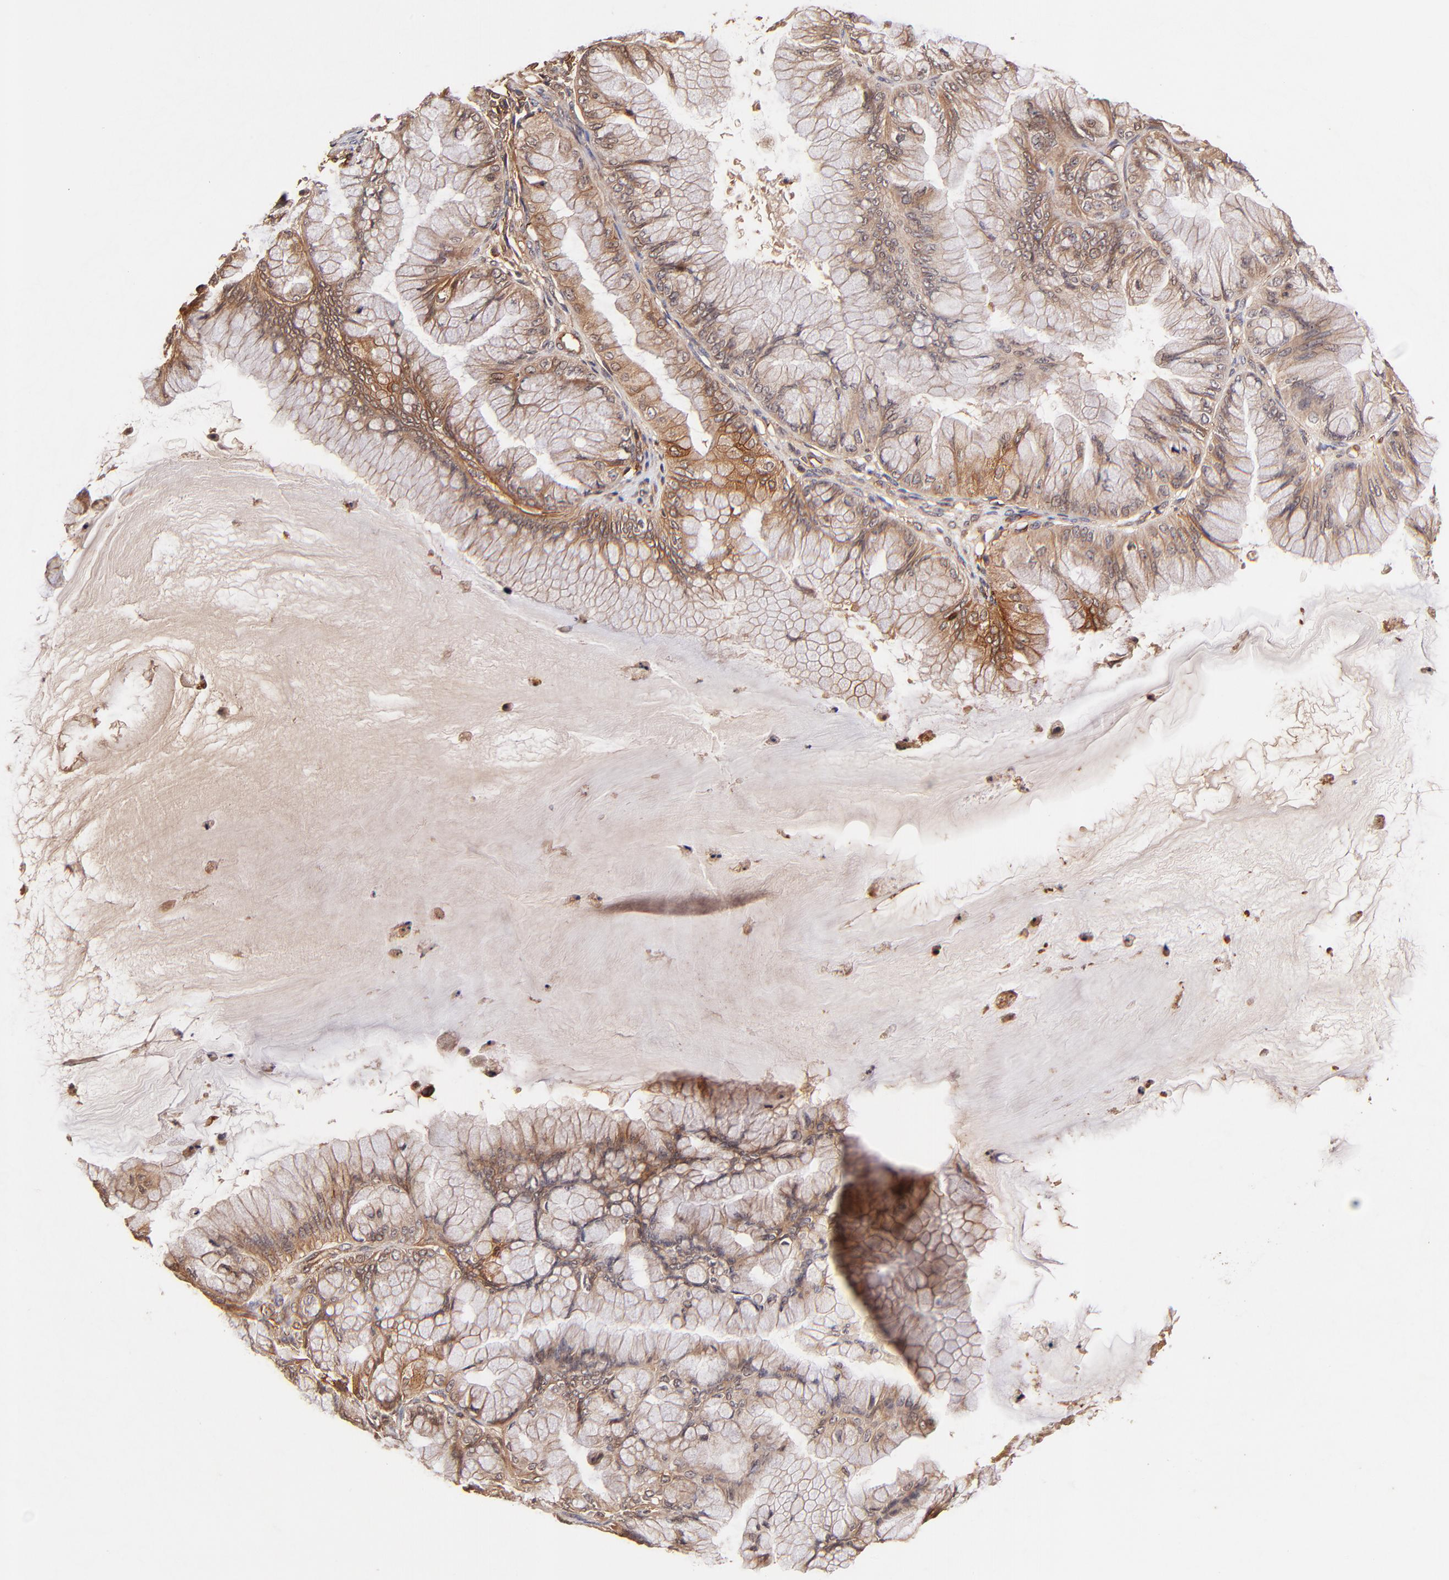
{"staining": {"intensity": "moderate", "quantity": ">75%", "location": "cytoplasmic/membranous"}, "tissue": "ovarian cancer", "cell_type": "Tumor cells", "image_type": "cancer", "snomed": [{"axis": "morphology", "description": "Cystadenocarcinoma, mucinous, NOS"}, {"axis": "topography", "description": "Ovary"}], "caption": "This micrograph demonstrates mucinous cystadenocarcinoma (ovarian) stained with IHC to label a protein in brown. The cytoplasmic/membranous of tumor cells show moderate positivity for the protein. Nuclei are counter-stained blue.", "gene": "ITGB1", "patient": {"sex": "female", "age": 63}}